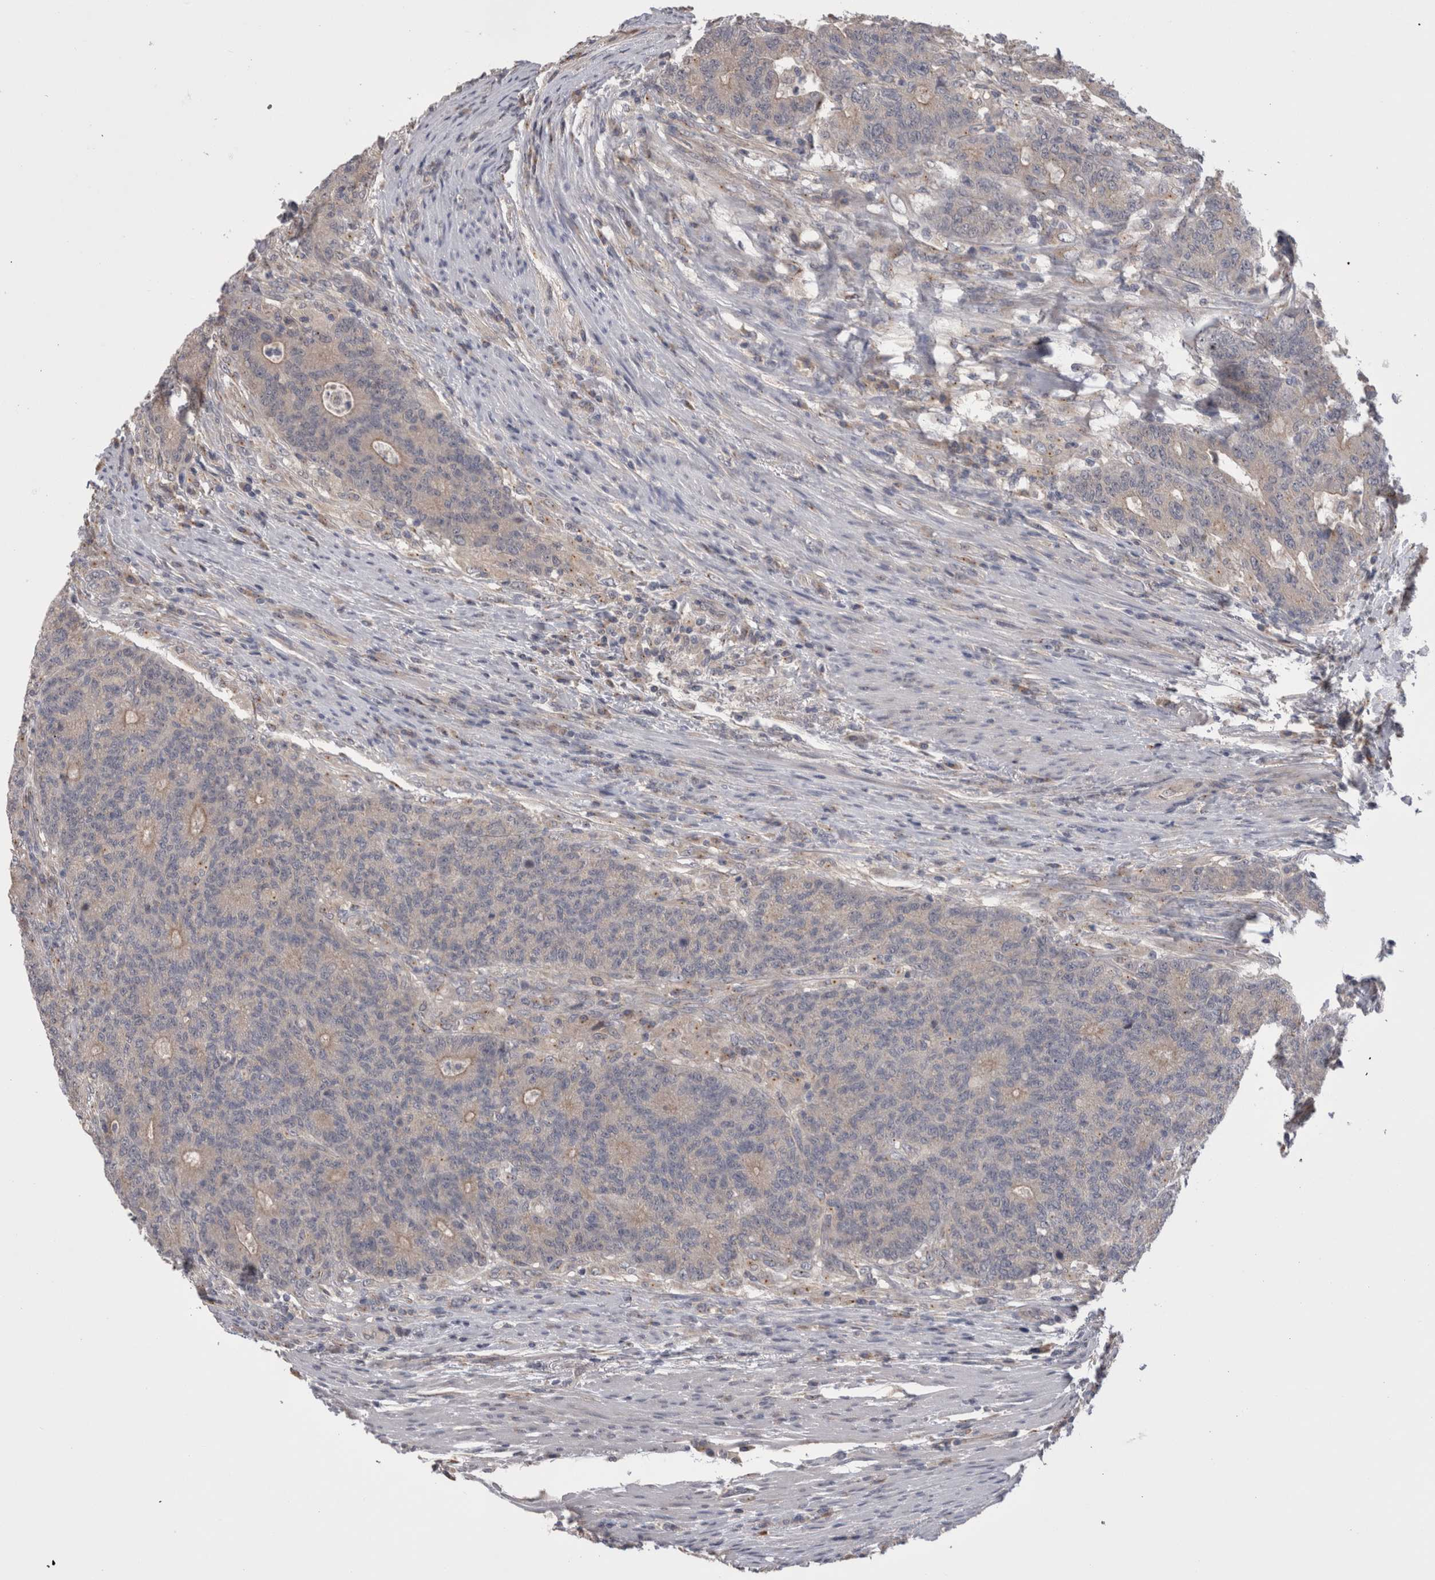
{"staining": {"intensity": "negative", "quantity": "none", "location": "none"}, "tissue": "colorectal cancer", "cell_type": "Tumor cells", "image_type": "cancer", "snomed": [{"axis": "morphology", "description": "Normal tissue, NOS"}, {"axis": "morphology", "description": "Adenocarcinoma, NOS"}, {"axis": "topography", "description": "Colon"}], "caption": "Immunohistochemistry (IHC) histopathology image of neoplastic tissue: human colorectal cancer (adenocarcinoma) stained with DAB demonstrates no significant protein staining in tumor cells.", "gene": "DCTN6", "patient": {"sex": "female", "age": 75}}